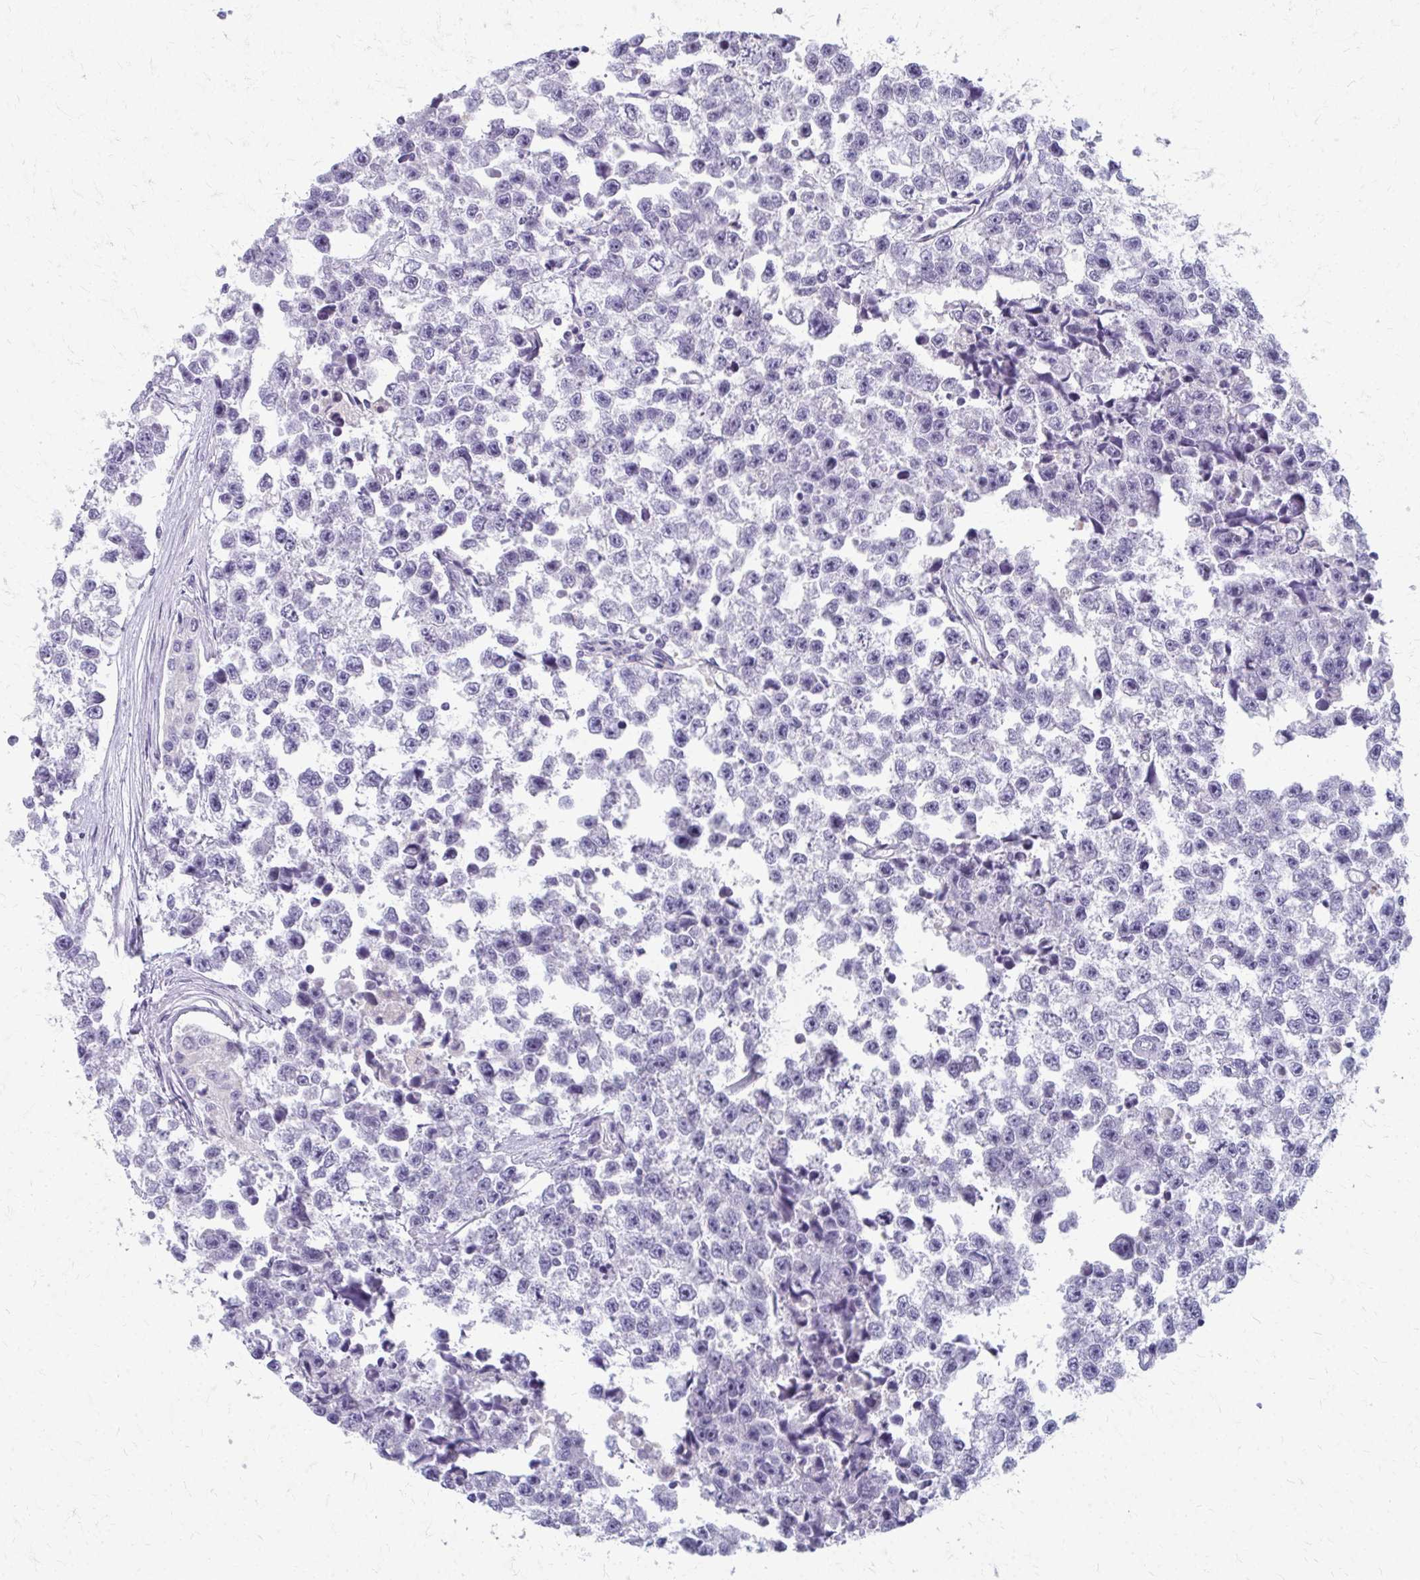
{"staining": {"intensity": "negative", "quantity": "none", "location": "none"}, "tissue": "testis cancer", "cell_type": "Tumor cells", "image_type": "cancer", "snomed": [{"axis": "morphology", "description": "Seminoma, NOS"}, {"axis": "topography", "description": "Testis"}], "caption": "This is an immunohistochemistry micrograph of human testis cancer (seminoma). There is no staining in tumor cells.", "gene": "ADIPOQ", "patient": {"sex": "male", "age": 26}}